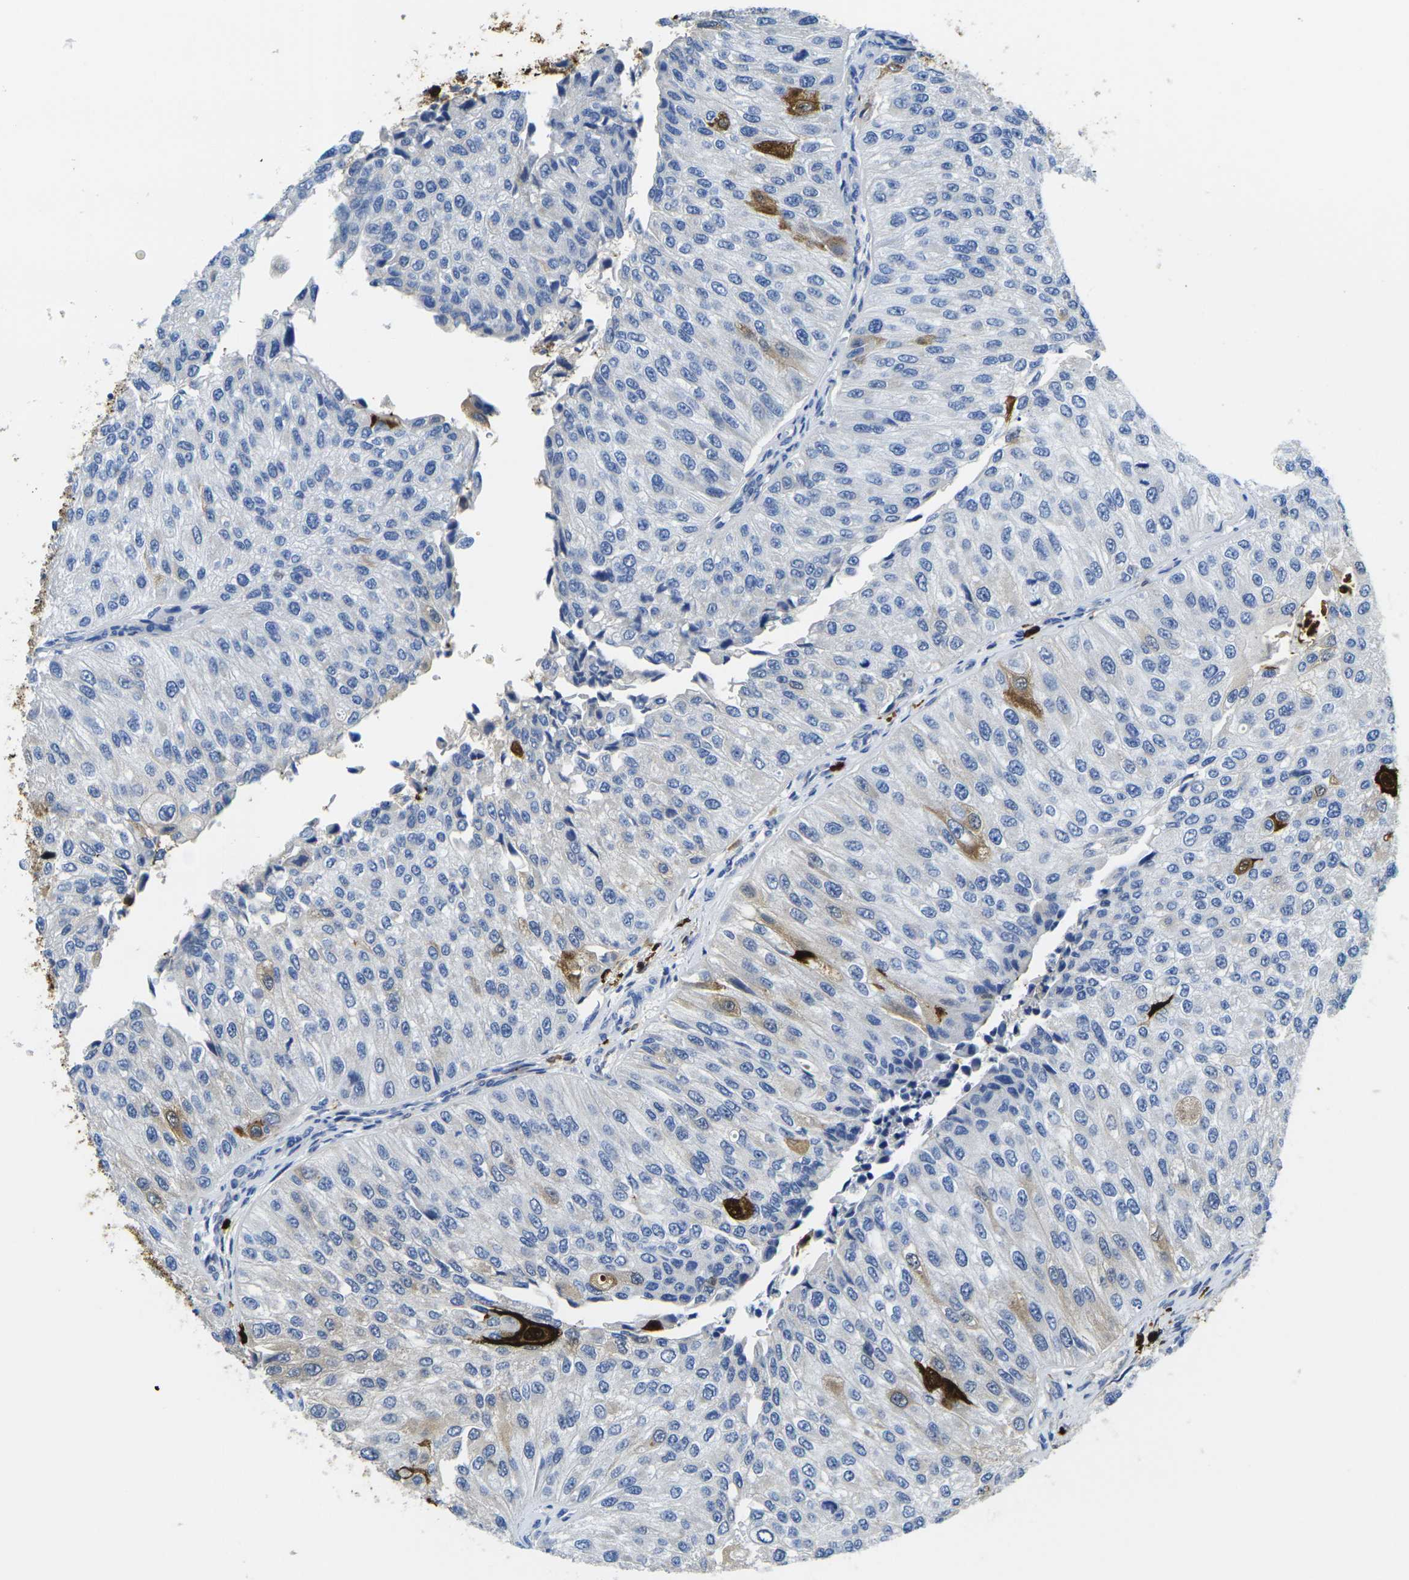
{"staining": {"intensity": "strong", "quantity": "<25%", "location": "cytoplasmic/membranous,nuclear"}, "tissue": "urothelial cancer", "cell_type": "Tumor cells", "image_type": "cancer", "snomed": [{"axis": "morphology", "description": "Urothelial carcinoma, High grade"}, {"axis": "topography", "description": "Kidney"}, {"axis": "topography", "description": "Urinary bladder"}], "caption": "The immunohistochemical stain labels strong cytoplasmic/membranous and nuclear positivity in tumor cells of urothelial cancer tissue.", "gene": "S100A9", "patient": {"sex": "male", "age": 77}}